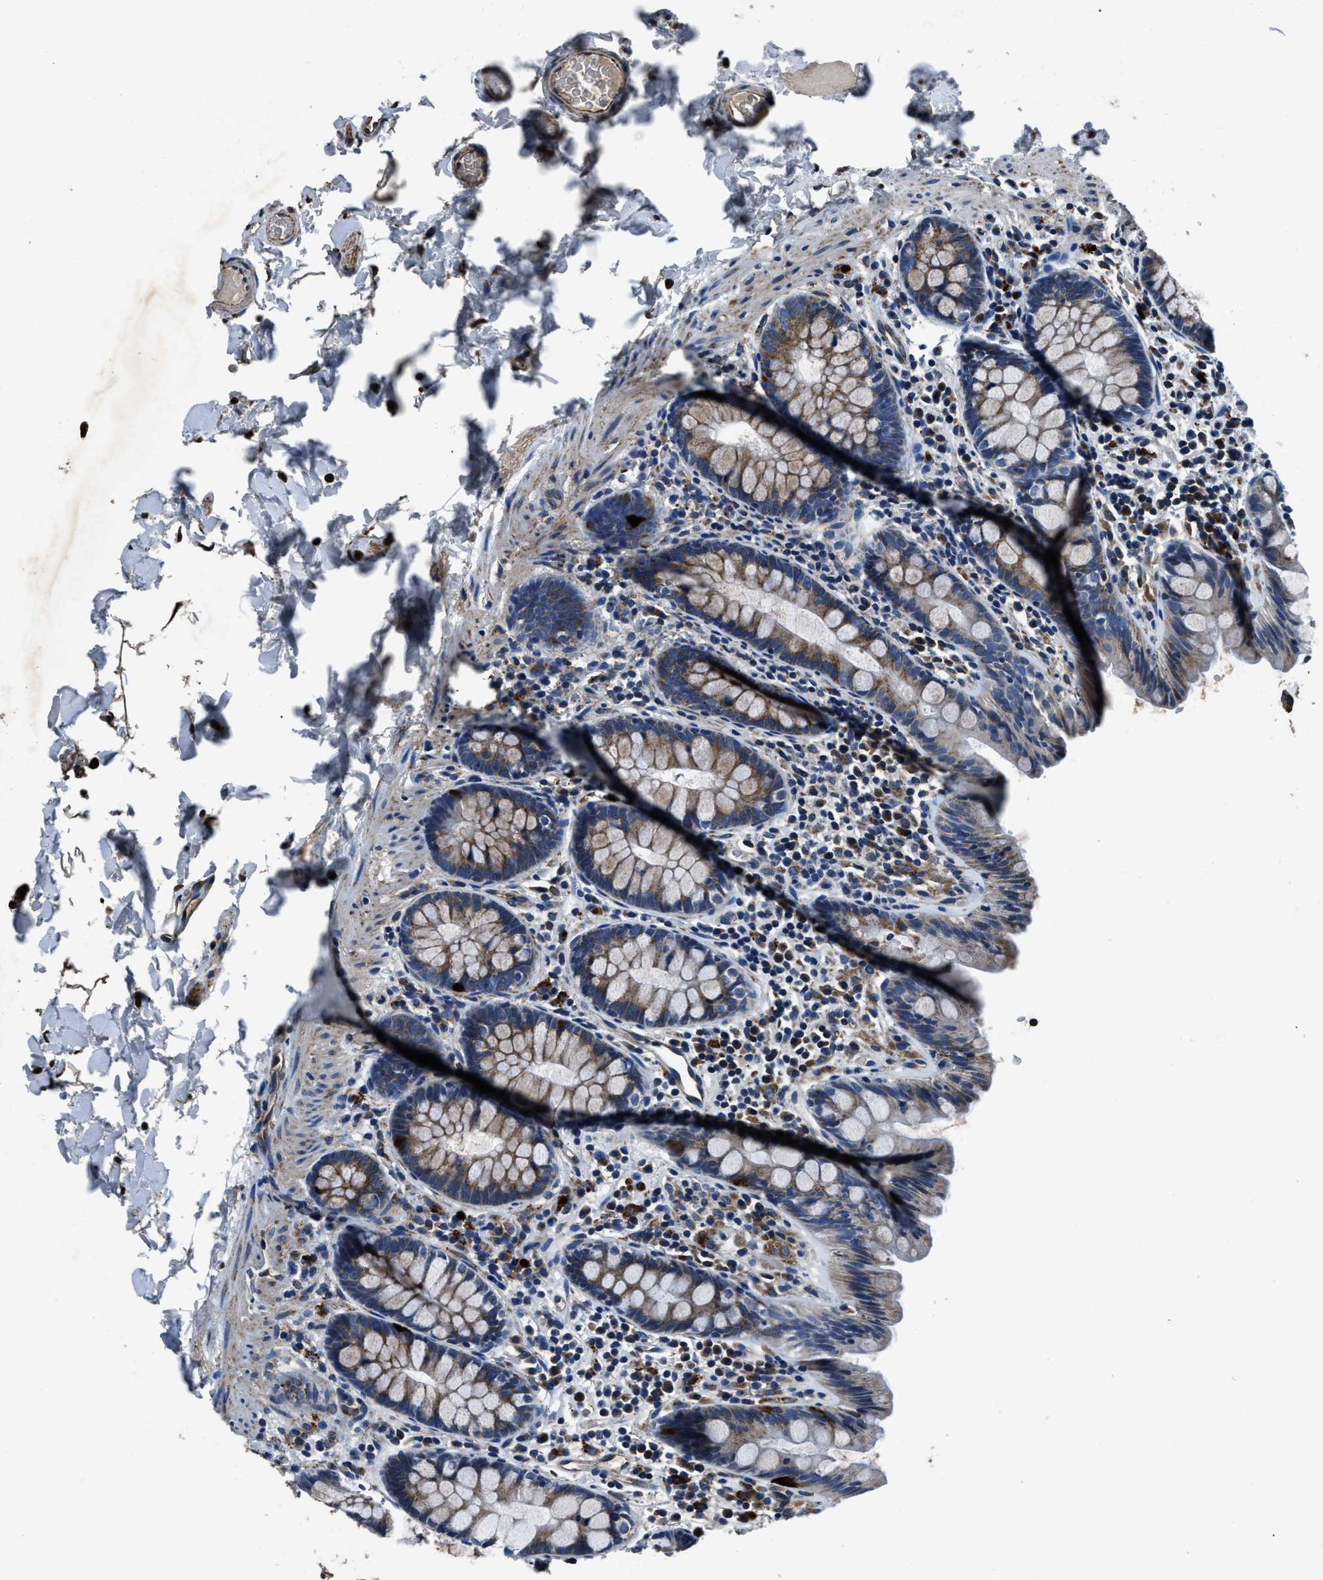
{"staining": {"intensity": "moderate", "quantity": ">75%", "location": "cytoplasmic/membranous"}, "tissue": "colon", "cell_type": "Endothelial cells", "image_type": "normal", "snomed": [{"axis": "morphology", "description": "Normal tissue, NOS"}, {"axis": "topography", "description": "Colon"}], "caption": "This histopathology image reveals immunohistochemistry (IHC) staining of unremarkable colon, with medium moderate cytoplasmic/membranous staining in approximately >75% of endothelial cells.", "gene": "OGDH", "patient": {"sex": "female", "age": 80}}